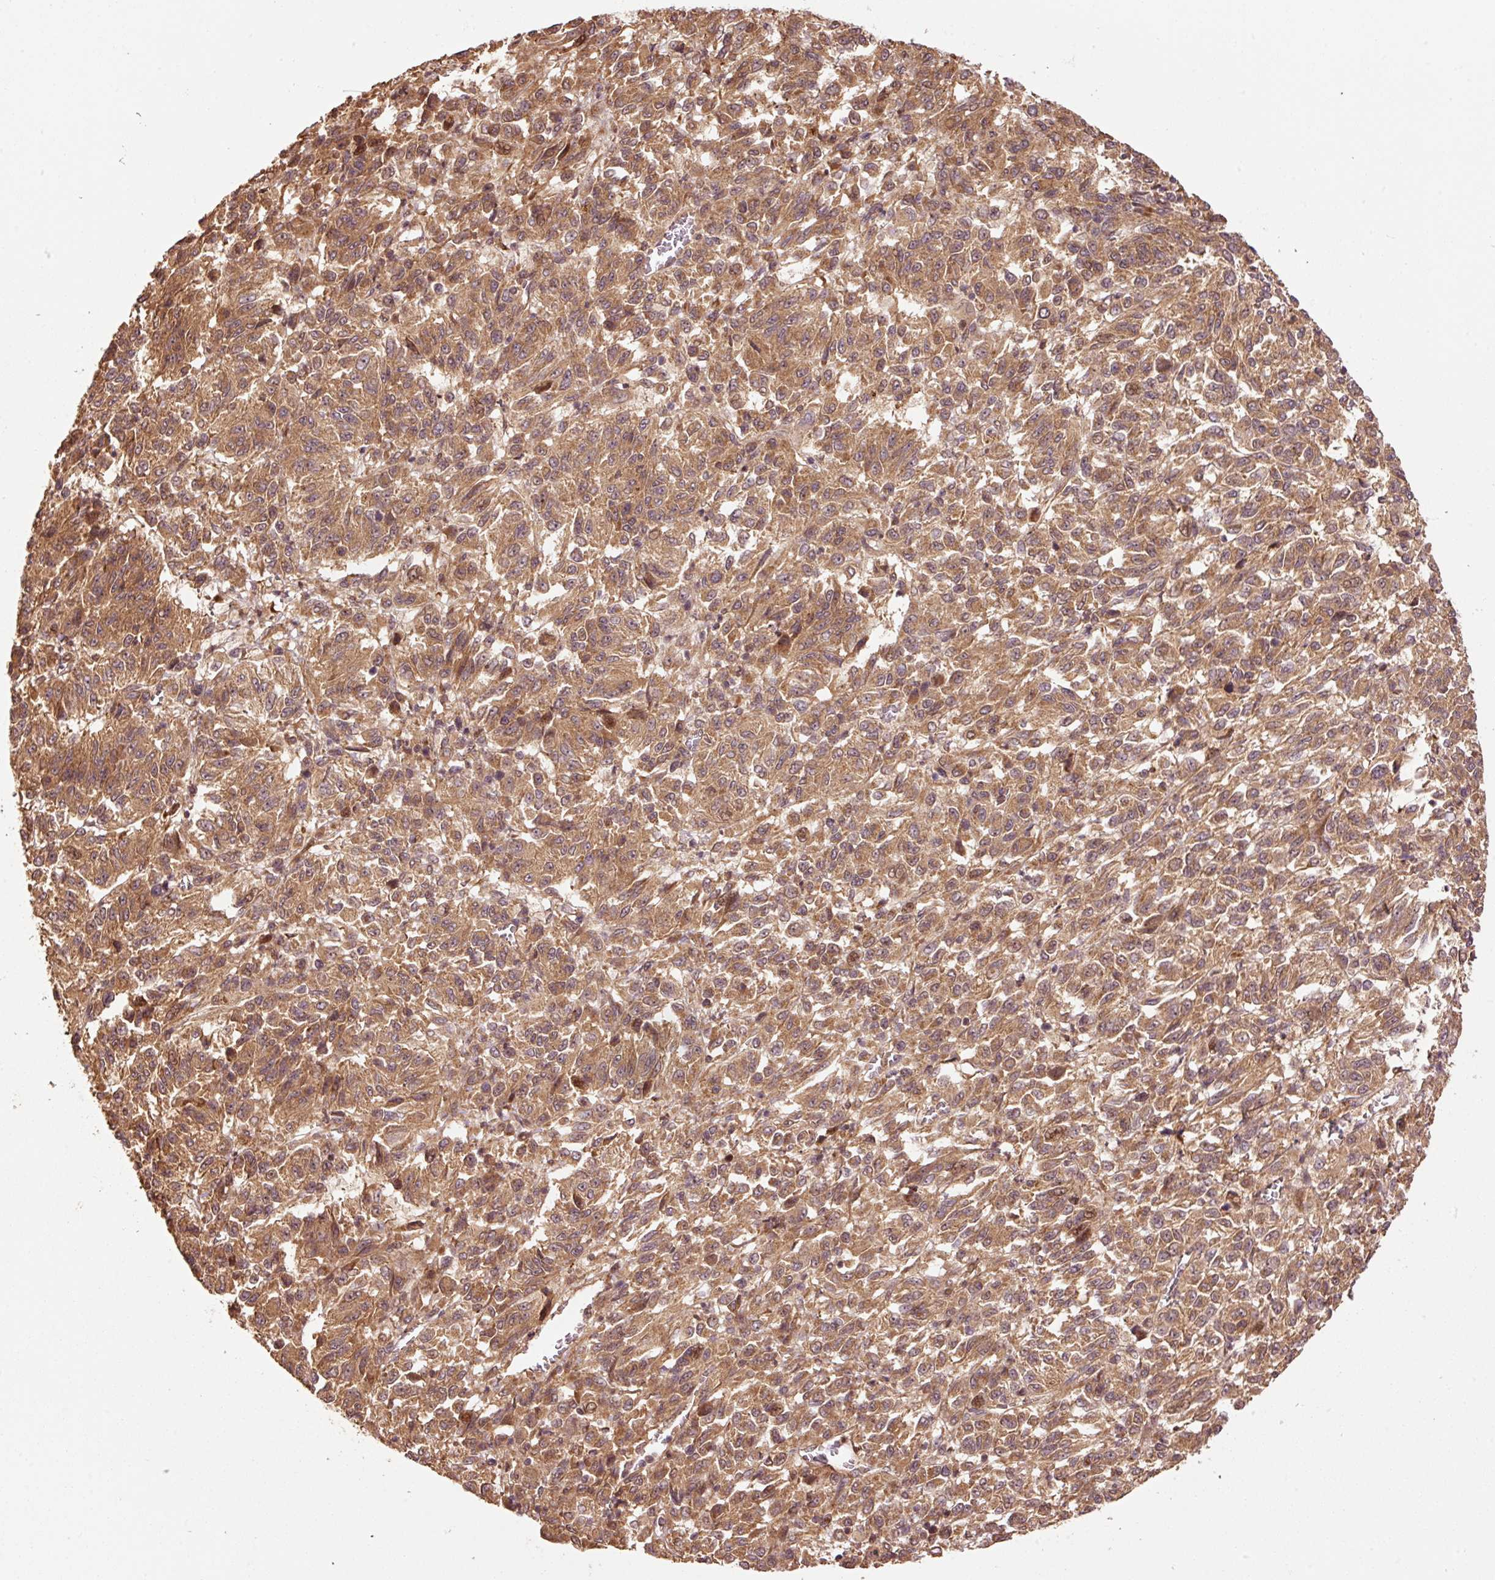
{"staining": {"intensity": "moderate", "quantity": ">75%", "location": "cytoplasmic/membranous,nuclear"}, "tissue": "melanoma", "cell_type": "Tumor cells", "image_type": "cancer", "snomed": [{"axis": "morphology", "description": "Malignant melanoma, Metastatic site"}, {"axis": "topography", "description": "Lung"}], "caption": "Immunohistochemical staining of human malignant melanoma (metastatic site) demonstrates moderate cytoplasmic/membranous and nuclear protein staining in approximately >75% of tumor cells. Nuclei are stained in blue.", "gene": "OXER1", "patient": {"sex": "male", "age": 64}}